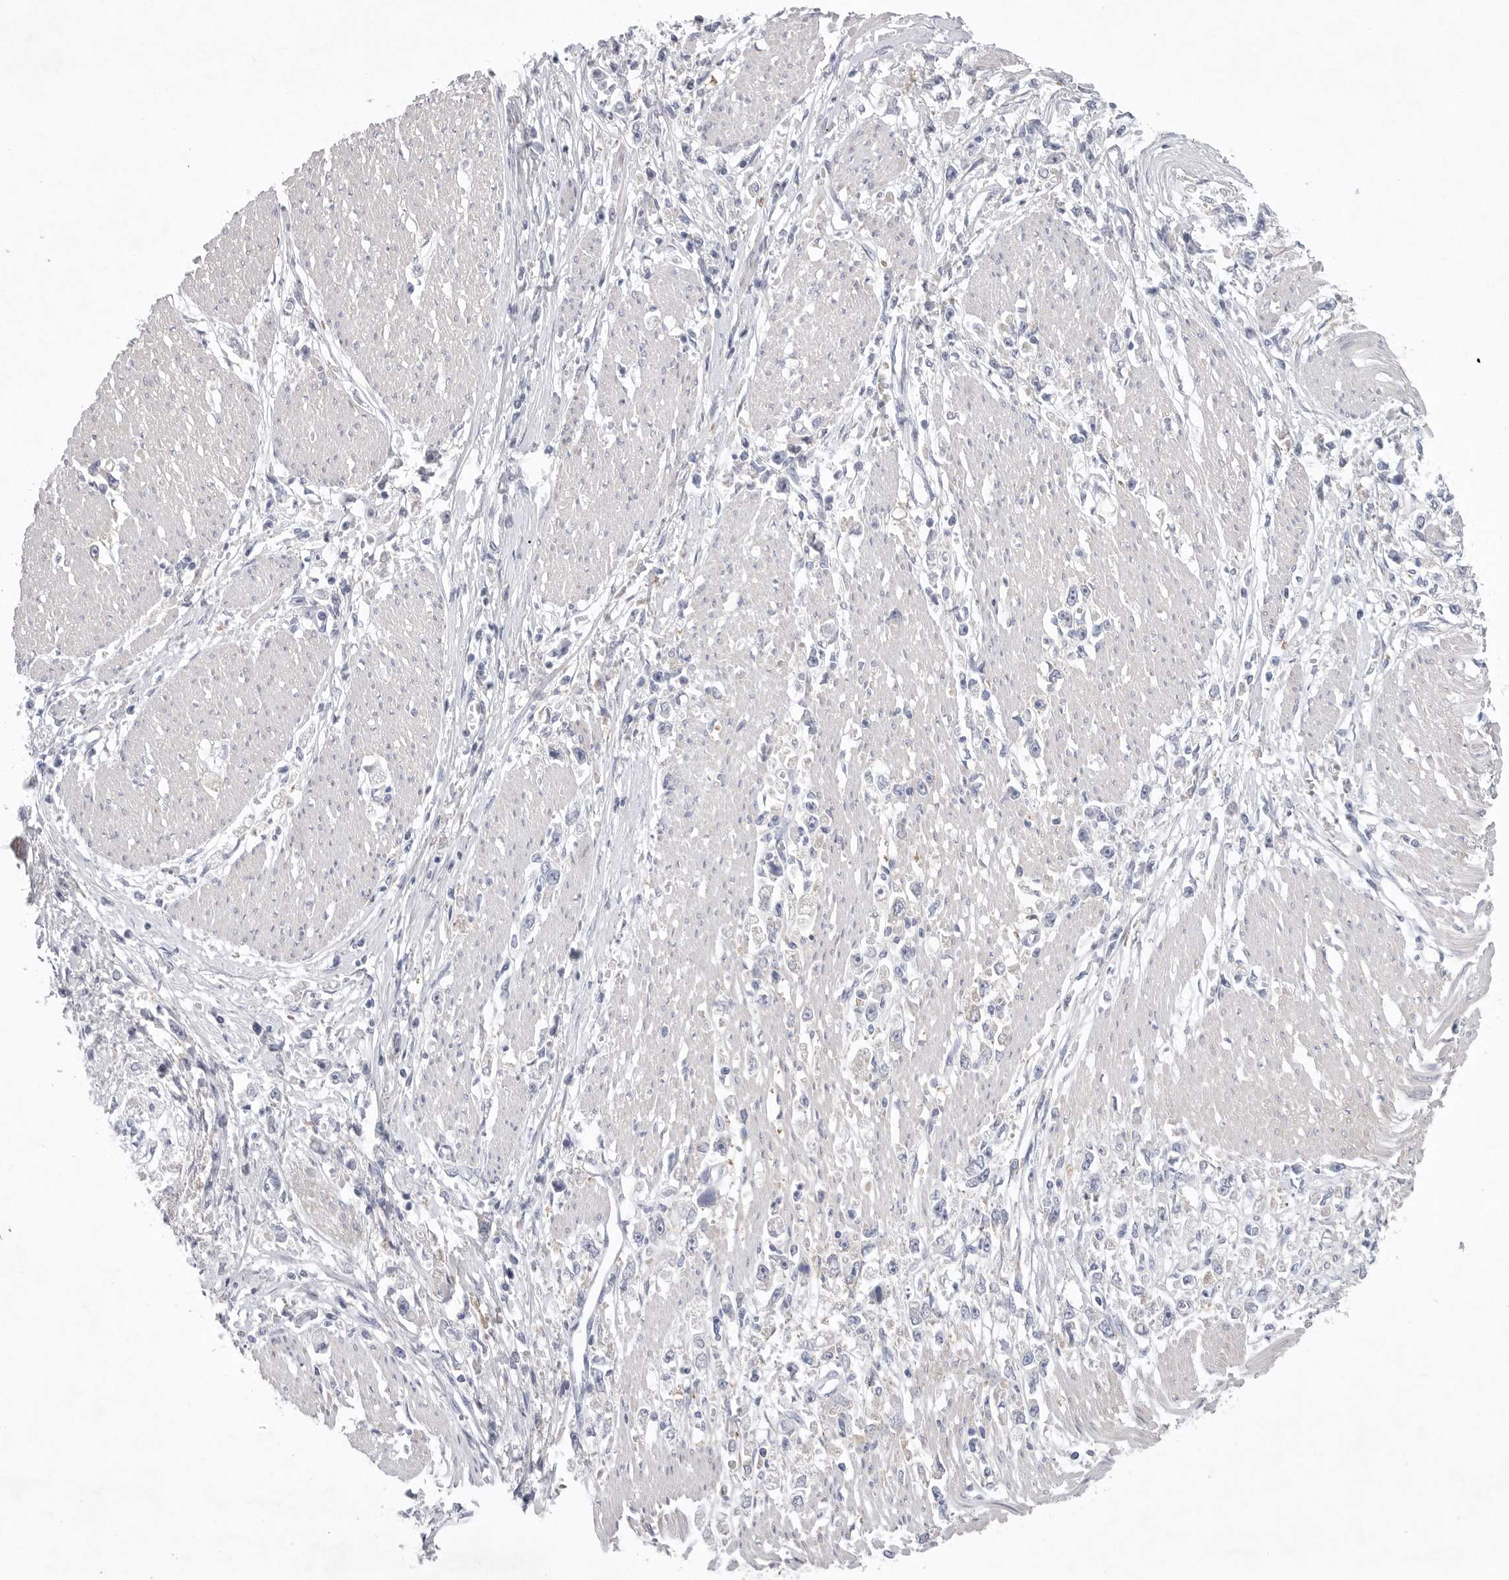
{"staining": {"intensity": "negative", "quantity": "none", "location": "none"}, "tissue": "stomach cancer", "cell_type": "Tumor cells", "image_type": "cancer", "snomed": [{"axis": "morphology", "description": "Adenocarcinoma, NOS"}, {"axis": "topography", "description": "Stomach"}], "caption": "Micrograph shows no protein positivity in tumor cells of stomach adenocarcinoma tissue.", "gene": "CAMK2B", "patient": {"sex": "female", "age": 59}}